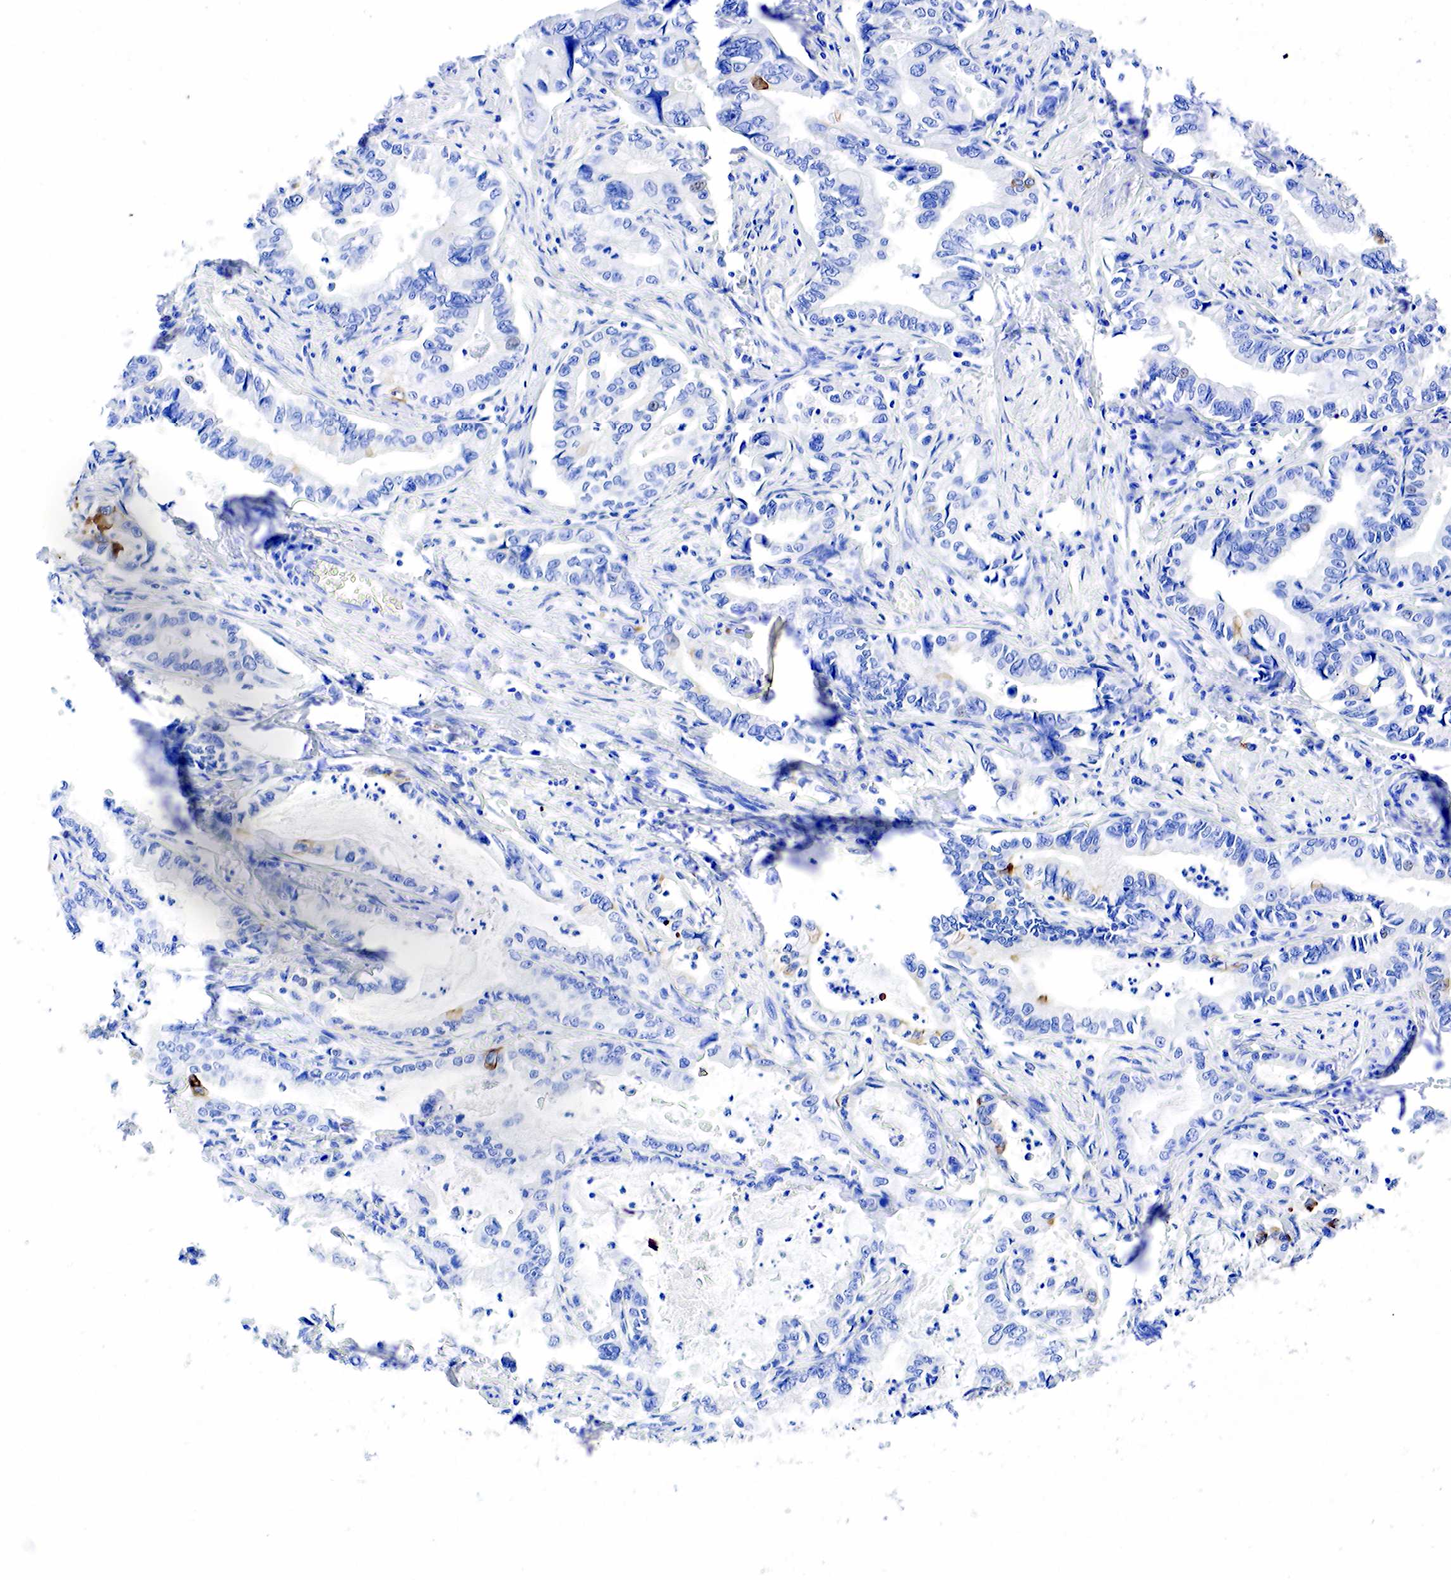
{"staining": {"intensity": "negative", "quantity": "none", "location": "none"}, "tissue": "stomach cancer", "cell_type": "Tumor cells", "image_type": "cancer", "snomed": [{"axis": "morphology", "description": "Adenocarcinoma, NOS"}, {"axis": "topography", "description": "Pancreas"}, {"axis": "topography", "description": "Stomach, upper"}], "caption": "Stomach cancer was stained to show a protein in brown. There is no significant positivity in tumor cells.", "gene": "KRT7", "patient": {"sex": "male", "age": 77}}